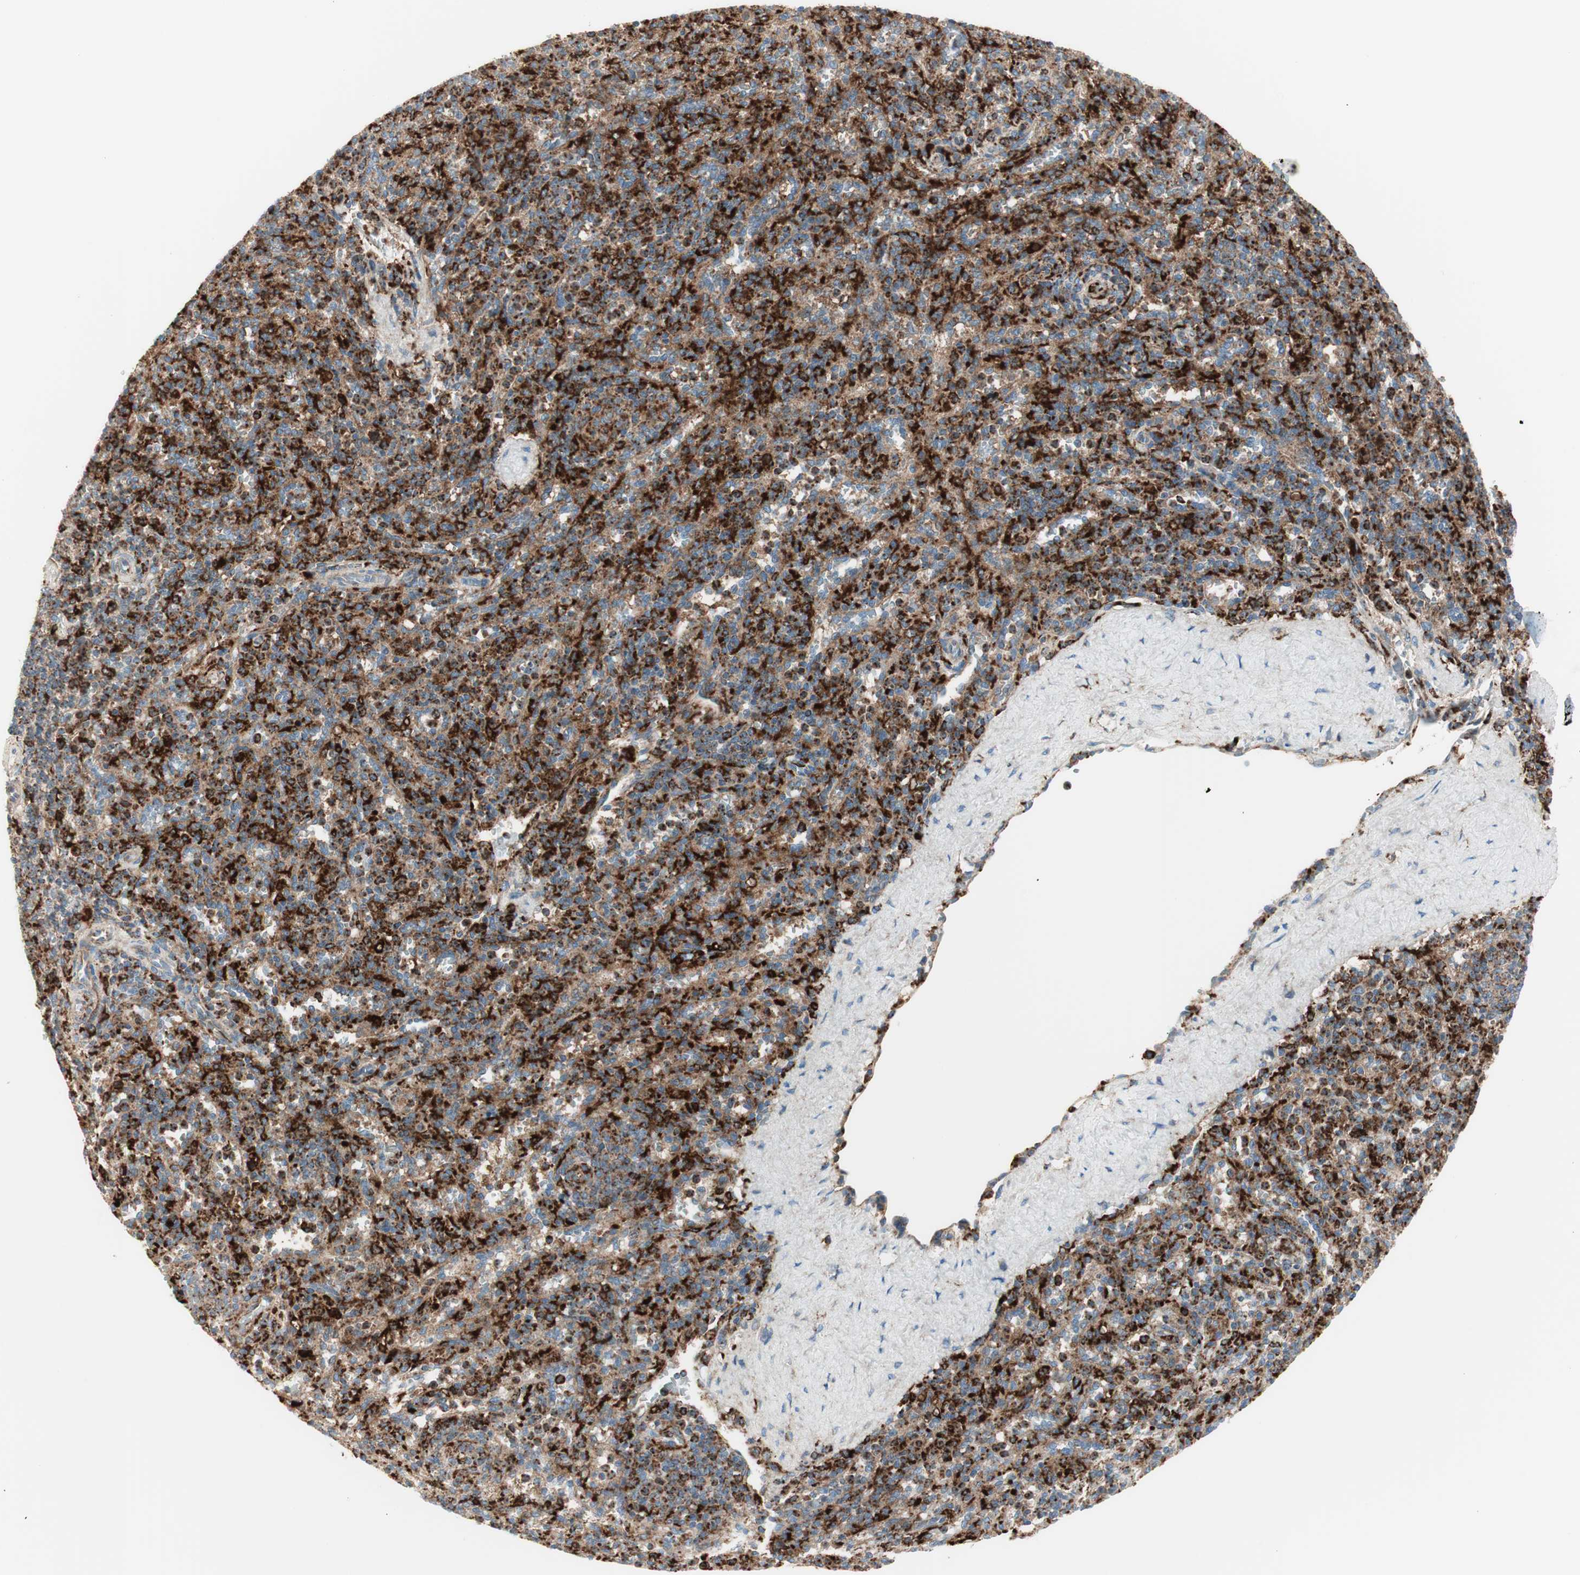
{"staining": {"intensity": "strong", "quantity": ">75%", "location": "cytoplasmic/membranous"}, "tissue": "spleen", "cell_type": "Cells in red pulp", "image_type": "normal", "snomed": [{"axis": "morphology", "description": "Normal tissue, NOS"}, {"axis": "topography", "description": "Spleen"}], "caption": "Immunohistochemistry (DAB (3,3'-diaminobenzidine)) staining of unremarkable human spleen reveals strong cytoplasmic/membranous protein expression in approximately >75% of cells in red pulp. (brown staining indicates protein expression, while blue staining denotes nuclei).", "gene": "ATP6V1G1", "patient": {"sex": "male", "age": 36}}